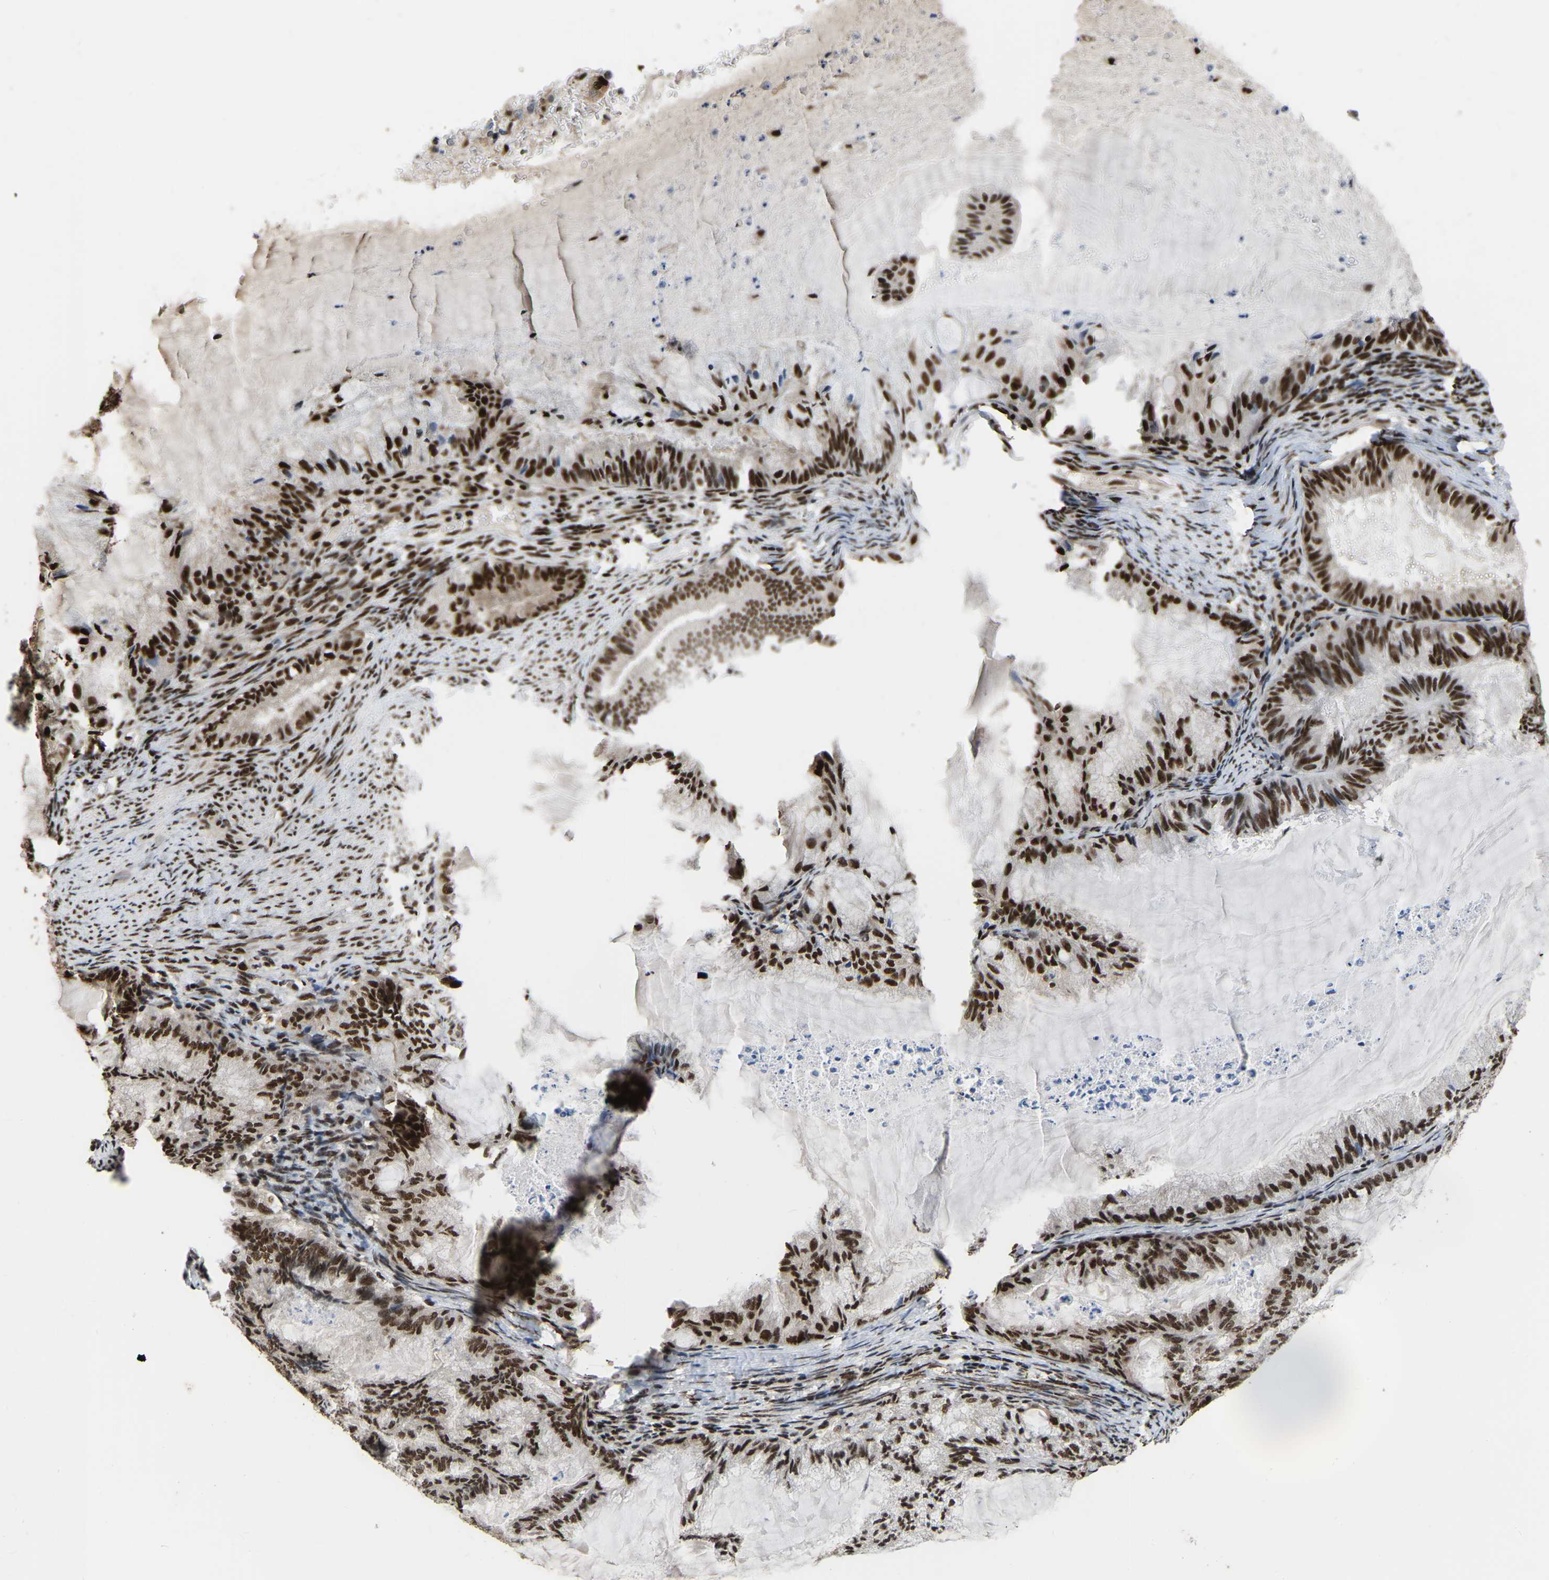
{"staining": {"intensity": "strong", "quantity": ">75%", "location": "nuclear"}, "tissue": "endometrial cancer", "cell_type": "Tumor cells", "image_type": "cancer", "snomed": [{"axis": "morphology", "description": "Adenocarcinoma, NOS"}, {"axis": "topography", "description": "Endometrium"}], "caption": "DAB immunohistochemical staining of endometrial adenocarcinoma demonstrates strong nuclear protein positivity in approximately >75% of tumor cells.", "gene": "TBL1XR1", "patient": {"sex": "female", "age": 86}}